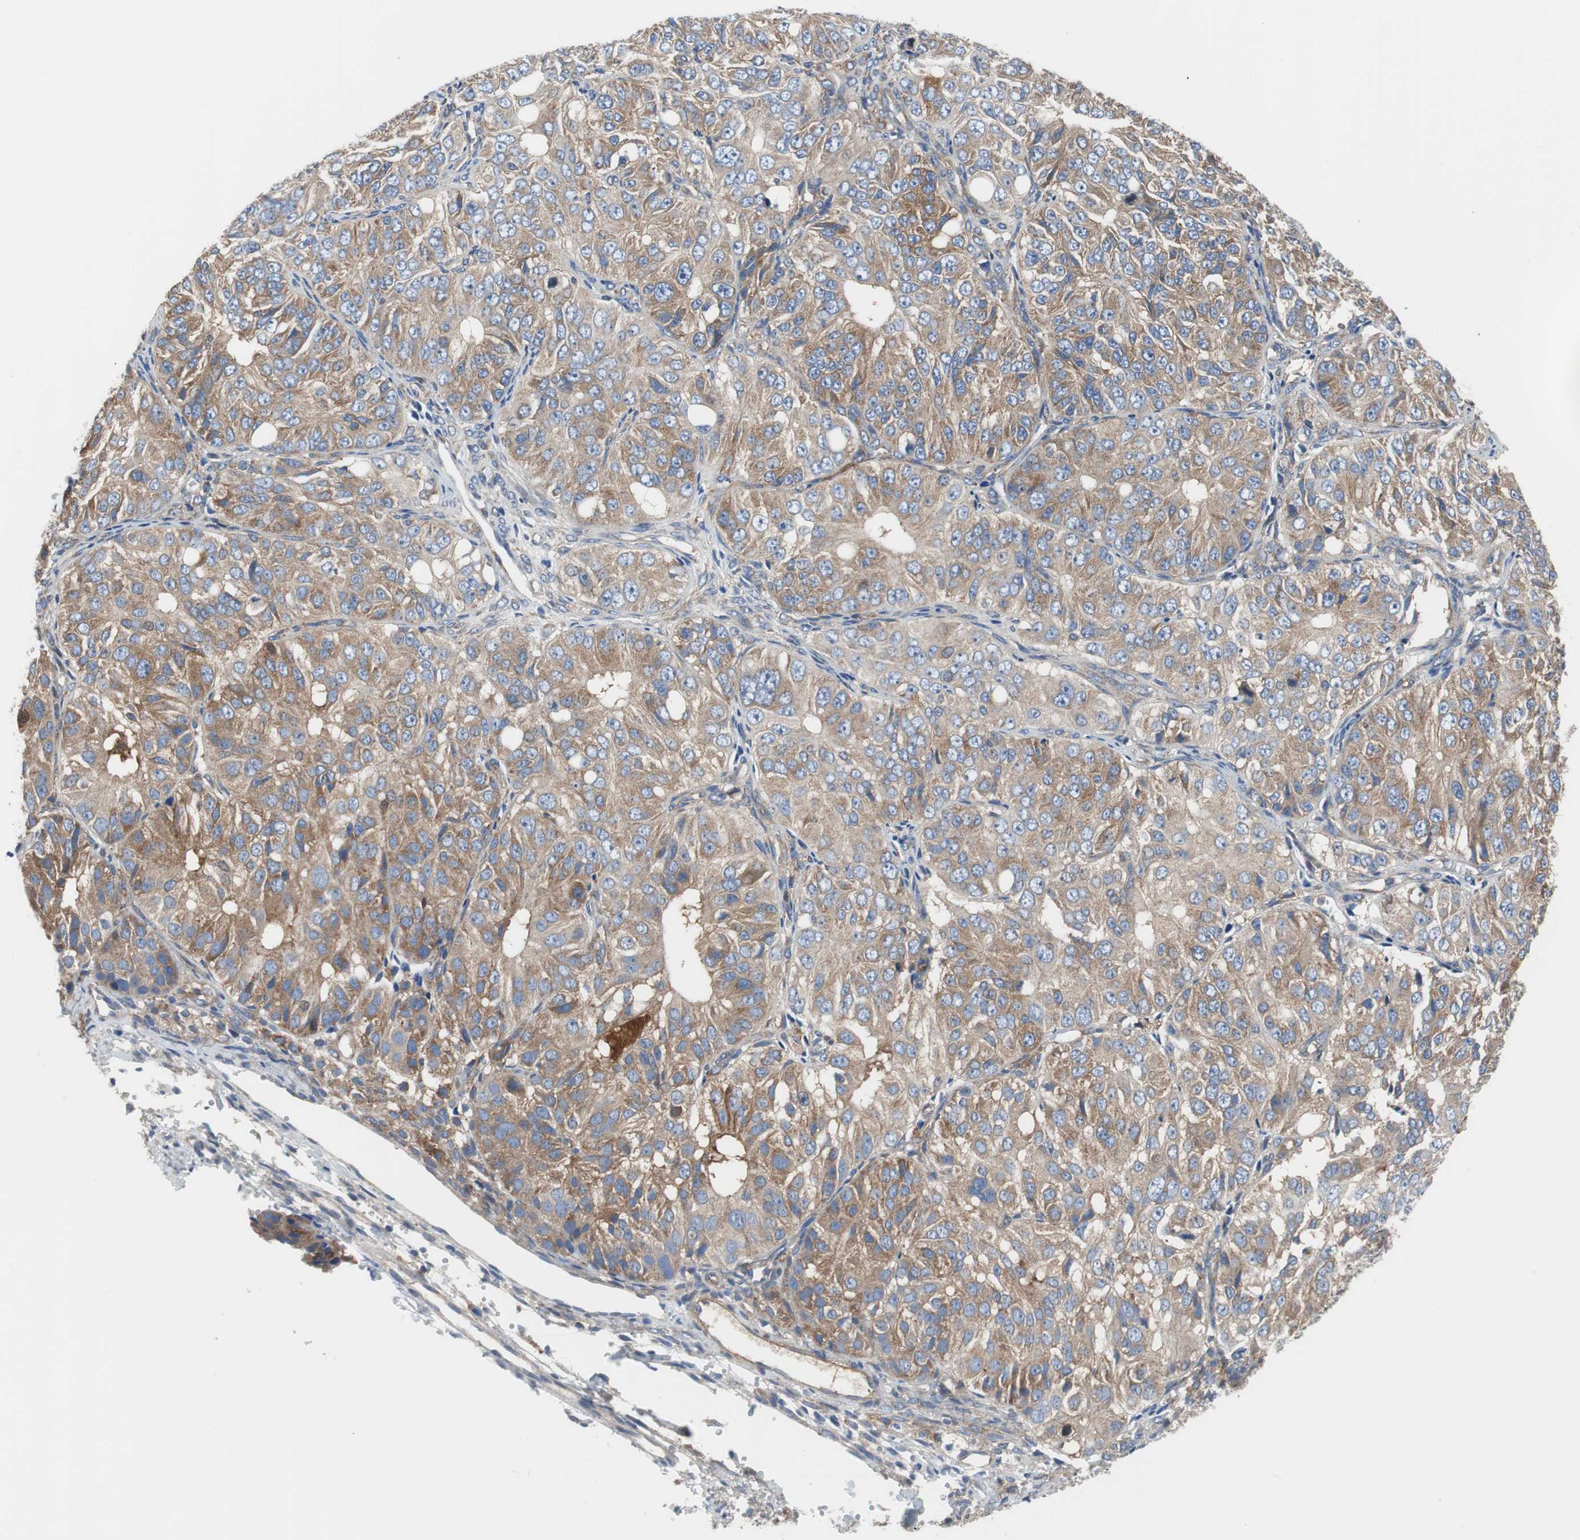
{"staining": {"intensity": "moderate", "quantity": ">75%", "location": "cytoplasmic/membranous"}, "tissue": "ovarian cancer", "cell_type": "Tumor cells", "image_type": "cancer", "snomed": [{"axis": "morphology", "description": "Carcinoma, endometroid"}, {"axis": "topography", "description": "Ovary"}], "caption": "Moderate cytoplasmic/membranous protein staining is seen in about >75% of tumor cells in ovarian cancer. The staining was performed using DAB (3,3'-diaminobenzidine), with brown indicating positive protein expression. Nuclei are stained blue with hematoxylin.", "gene": "BRAF", "patient": {"sex": "female", "age": 51}}